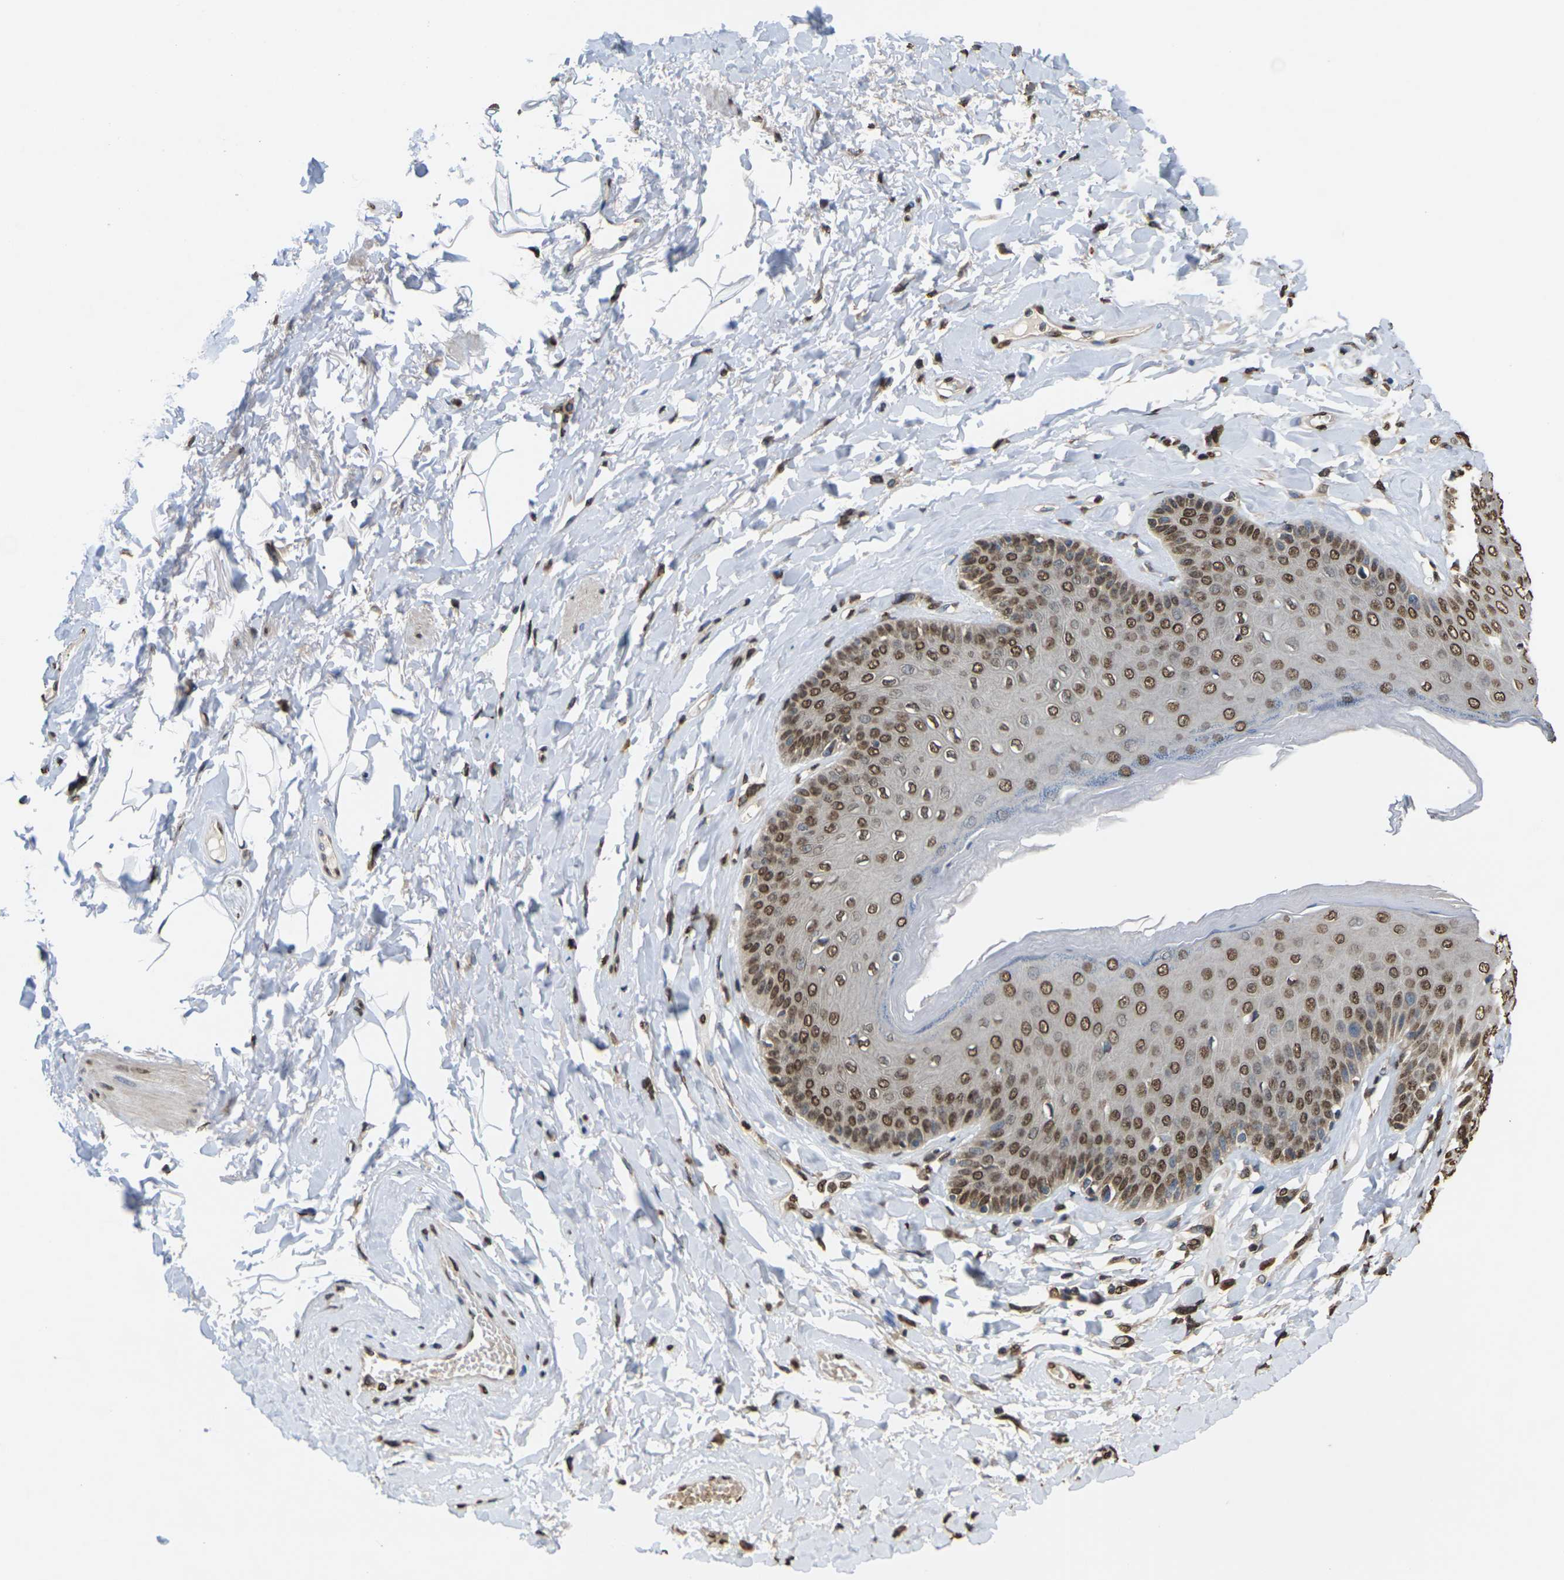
{"staining": {"intensity": "moderate", "quantity": ">75%", "location": "nuclear"}, "tissue": "skin", "cell_type": "Epidermal cells", "image_type": "normal", "snomed": [{"axis": "morphology", "description": "Normal tissue, NOS"}, {"axis": "topography", "description": "Anal"}], "caption": "Skin stained with DAB immunohistochemistry demonstrates medium levels of moderate nuclear staining in about >75% of epidermal cells. The staining was performed using DAB, with brown indicating positive protein expression. Nuclei are stained blue with hematoxylin.", "gene": "EMSY", "patient": {"sex": "male", "age": 69}}